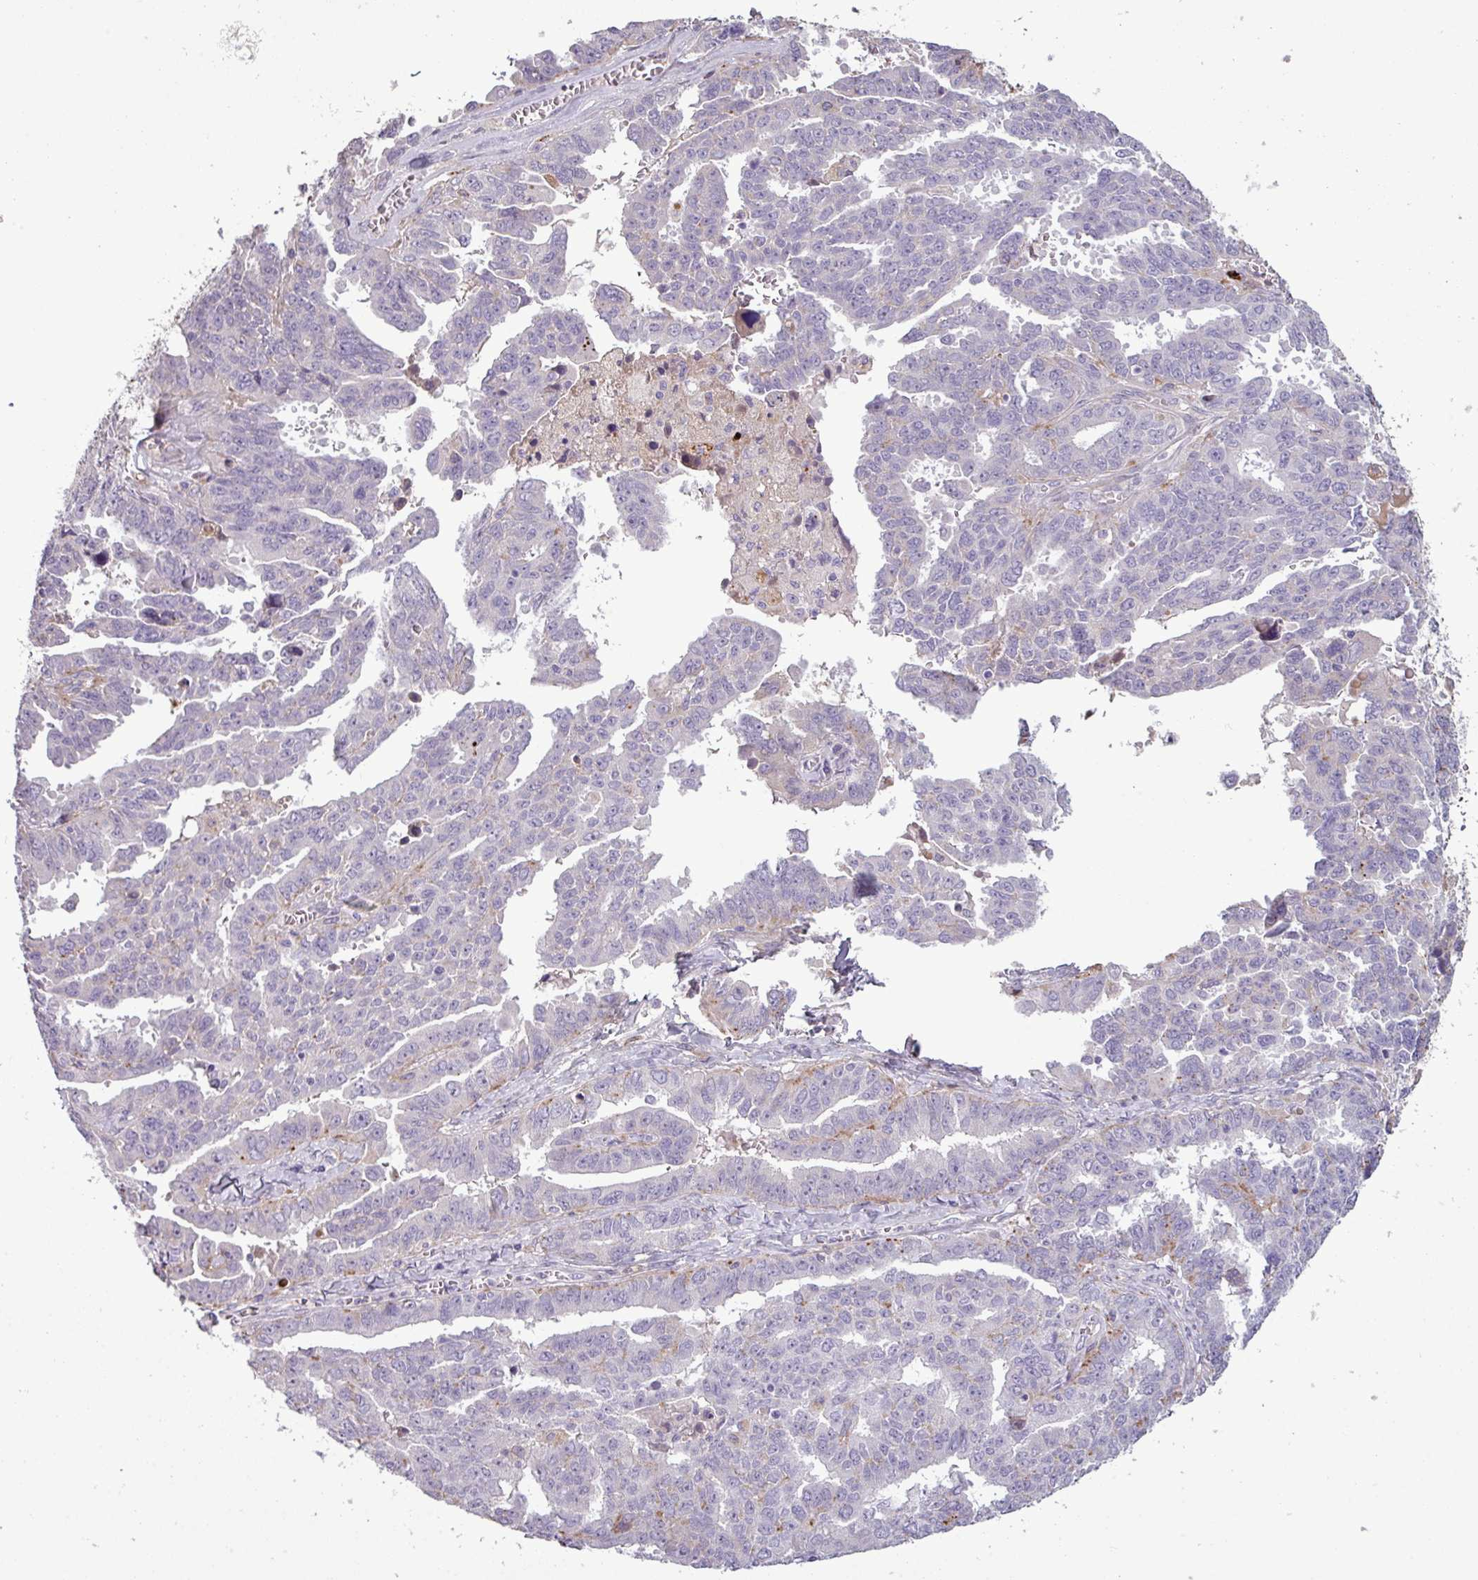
{"staining": {"intensity": "negative", "quantity": "none", "location": "none"}, "tissue": "ovarian cancer", "cell_type": "Tumor cells", "image_type": "cancer", "snomed": [{"axis": "morphology", "description": "Adenocarcinoma, NOS"}, {"axis": "morphology", "description": "Carcinoma, endometroid"}, {"axis": "topography", "description": "Ovary"}], "caption": "Immunohistochemistry image of neoplastic tissue: ovarian cancer (adenocarcinoma) stained with DAB (3,3'-diaminobenzidine) reveals no significant protein positivity in tumor cells.", "gene": "C4B", "patient": {"sex": "female", "age": 72}}